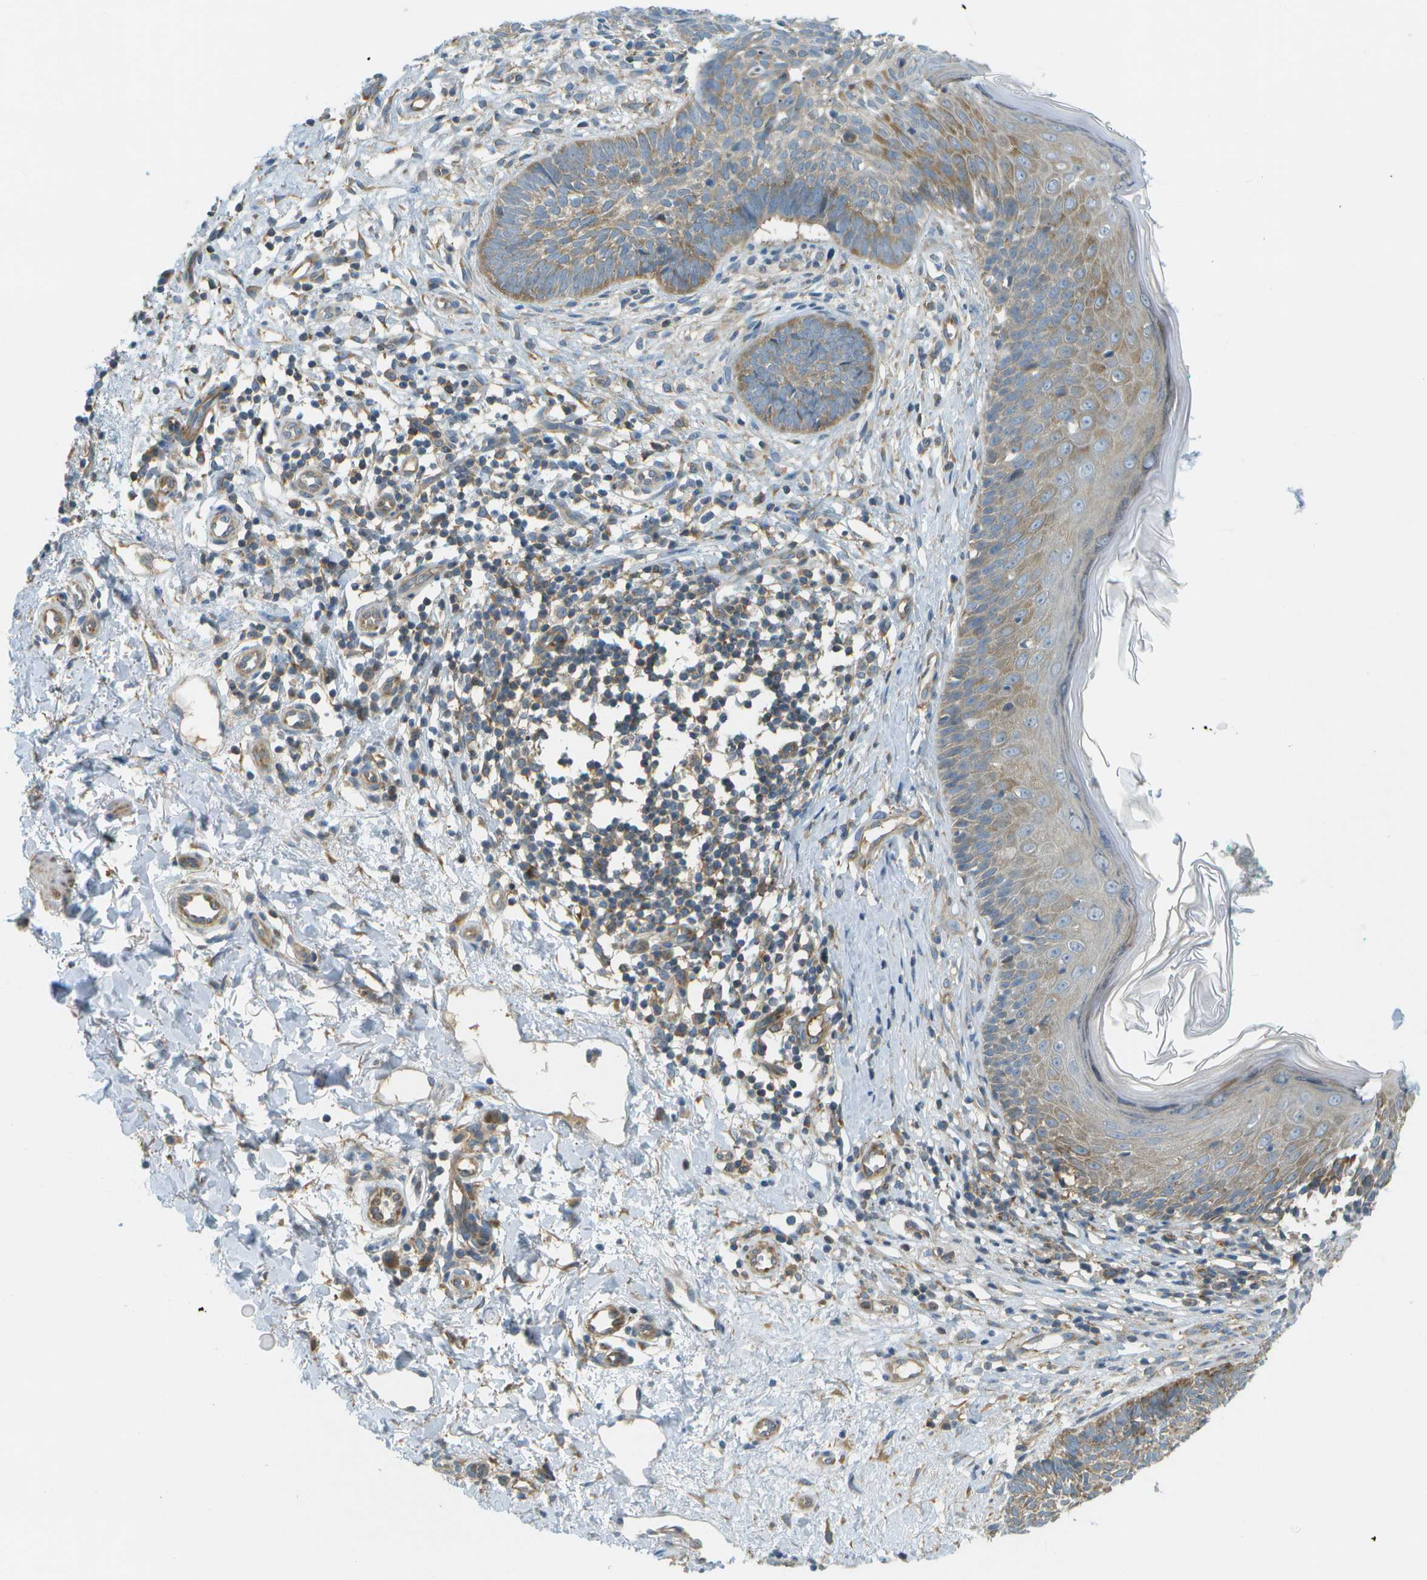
{"staining": {"intensity": "moderate", "quantity": "25%-75%", "location": "cytoplasmic/membranous"}, "tissue": "skin cancer", "cell_type": "Tumor cells", "image_type": "cancer", "snomed": [{"axis": "morphology", "description": "Basal cell carcinoma"}, {"axis": "topography", "description": "Skin"}], "caption": "Immunohistochemistry image of neoplastic tissue: basal cell carcinoma (skin) stained using IHC exhibits medium levels of moderate protein expression localized specifically in the cytoplasmic/membranous of tumor cells, appearing as a cytoplasmic/membranous brown color.", "gene": "WNK2", "patient": {"sex": "male", "age": 60}}